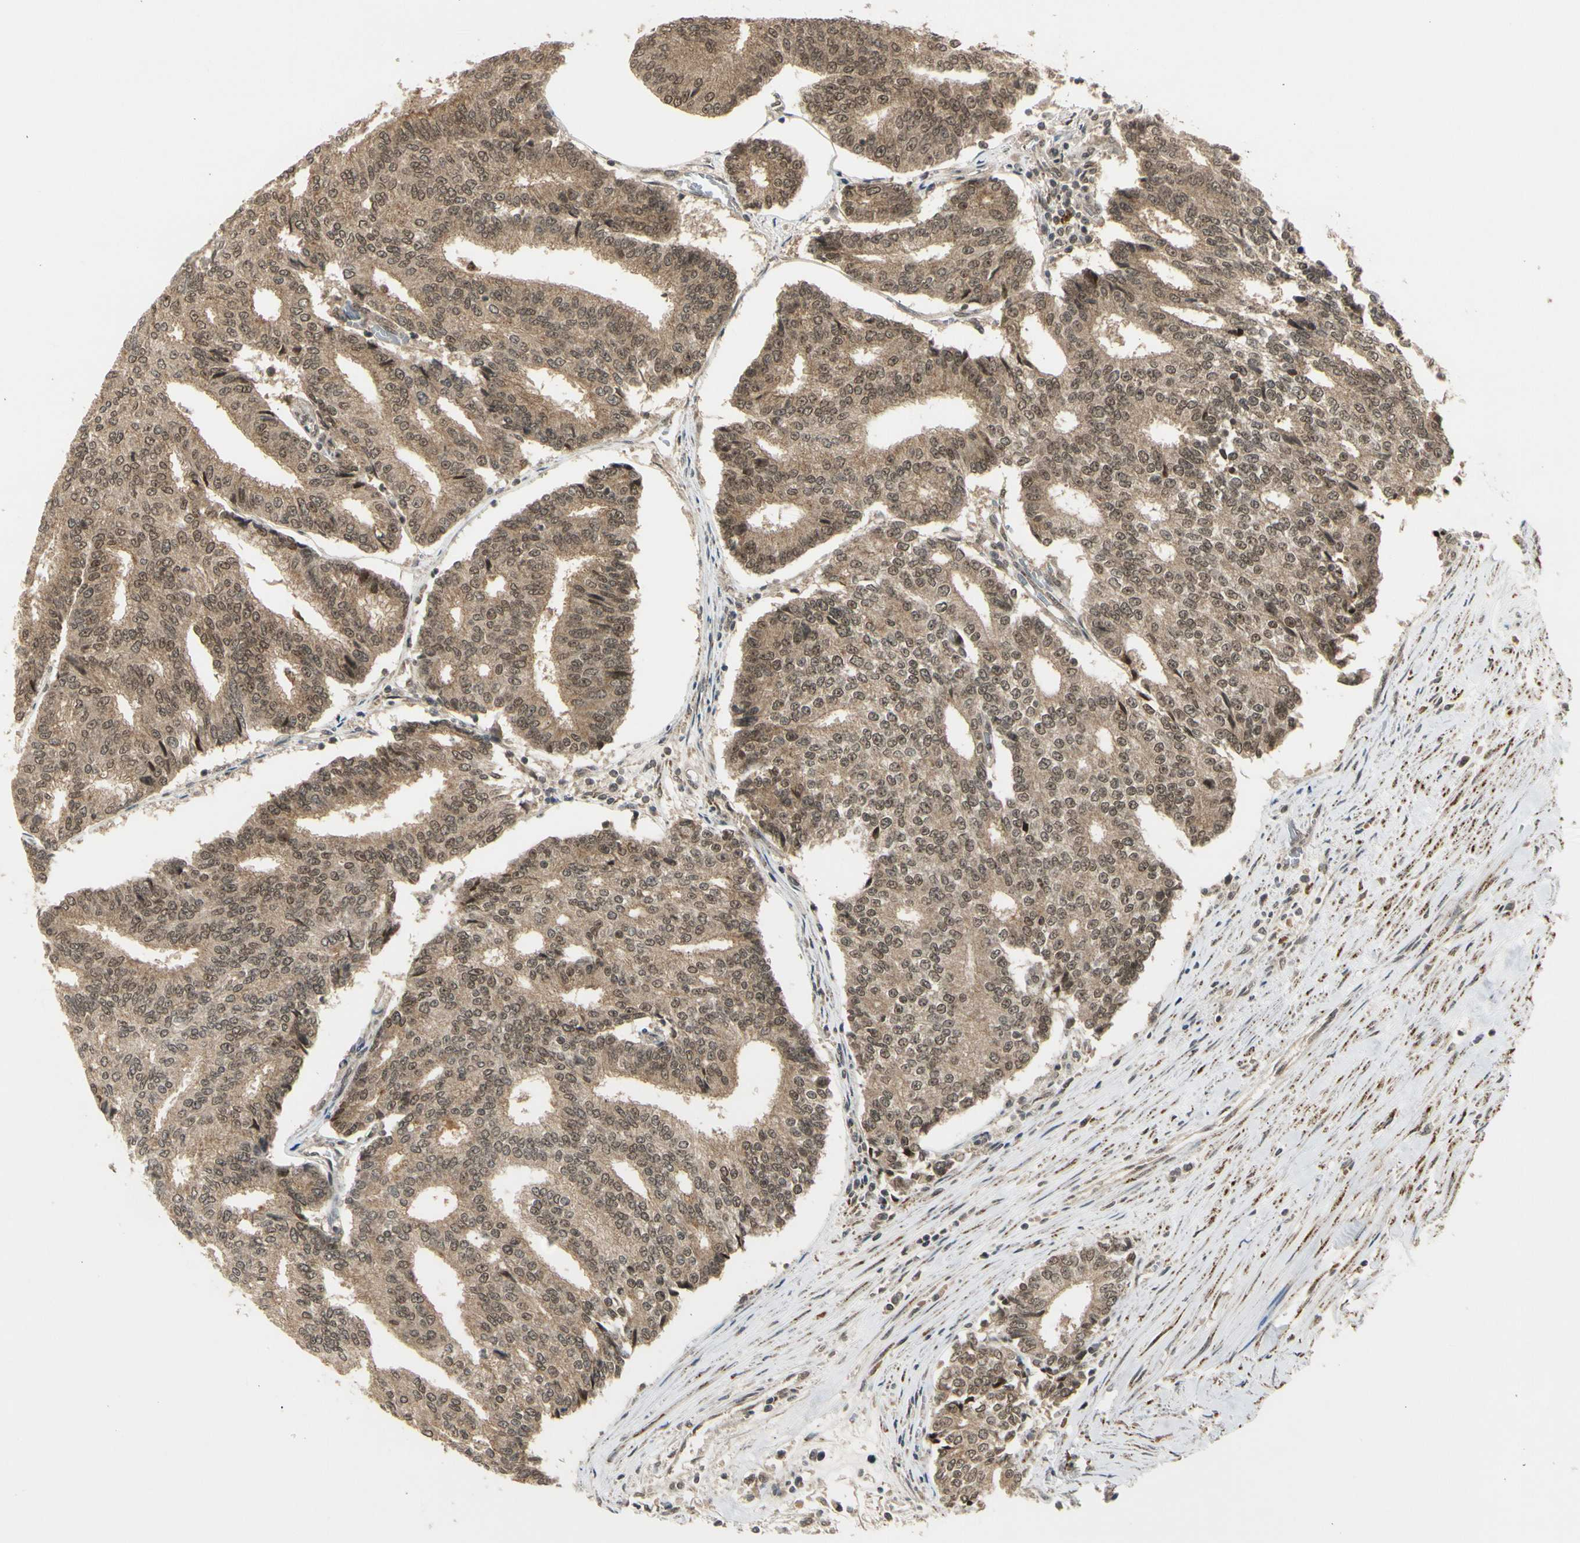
{"staining": {"intensity": "moderate", "quantity": "<25%", "location": "cytoplasmic/membranous,nuclear"}, "tissue": "prostate cancer", "cell_type": "Tumor cells", "image_type": "cancer", "snomed": [{"axis": "morphology", "description": "Adenocarcinoma, High grade"}, {"axis": "topography", "description": "Prostate"}], "caption": "Immunohistochemistry (IHC) (DAB) staining of prostate cancer shows moderate cytoplasmic/membranous and nuclear protein positivity in about <25% of tumor cells.", "gene": "ZNF135", "patient": {"sex": "male", "age": 55}}